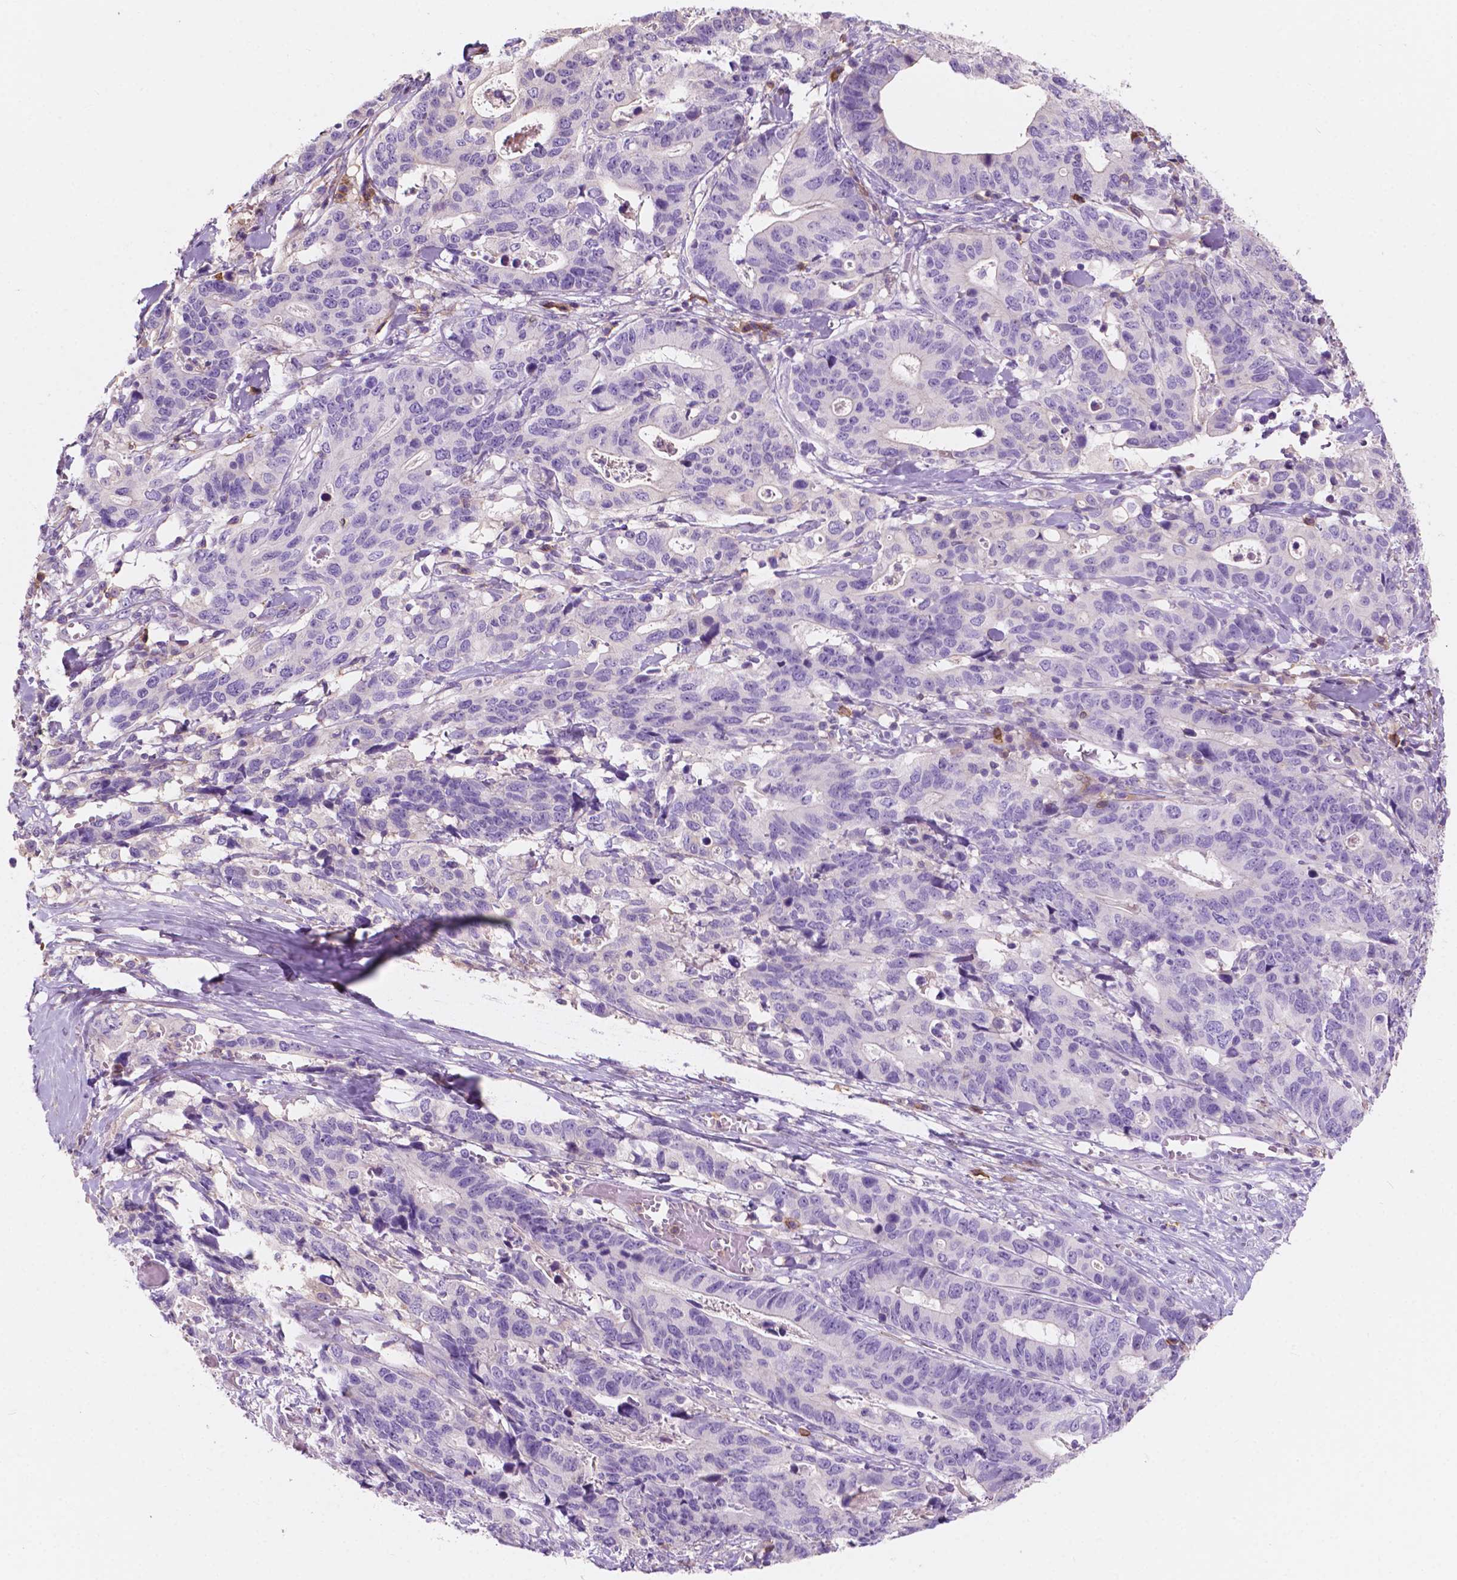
{"staining": {"intensity": "negative", "quantity": "none", "location": "none"}, "tissue": "stomach cancer", "cell_type": "Tumor cells", "image_type": "cancer", "snomed": [{"axis": "morphology", "description": "Adenocarcinoma, NOS"}, {"axis": "topography", "description": "Stomach, upper"}], "caption": "An immunohistochemistry (IHC) photomicrograph of stomach adenocarcinoma is shown. There is no staining in tumor cells of stomach adenocarcinoma. (DAB IHC visualized using brightfield microscopy, high magnification).", "gene": "SEMA4A", "patient": {"sex": "female", "age": 67}}